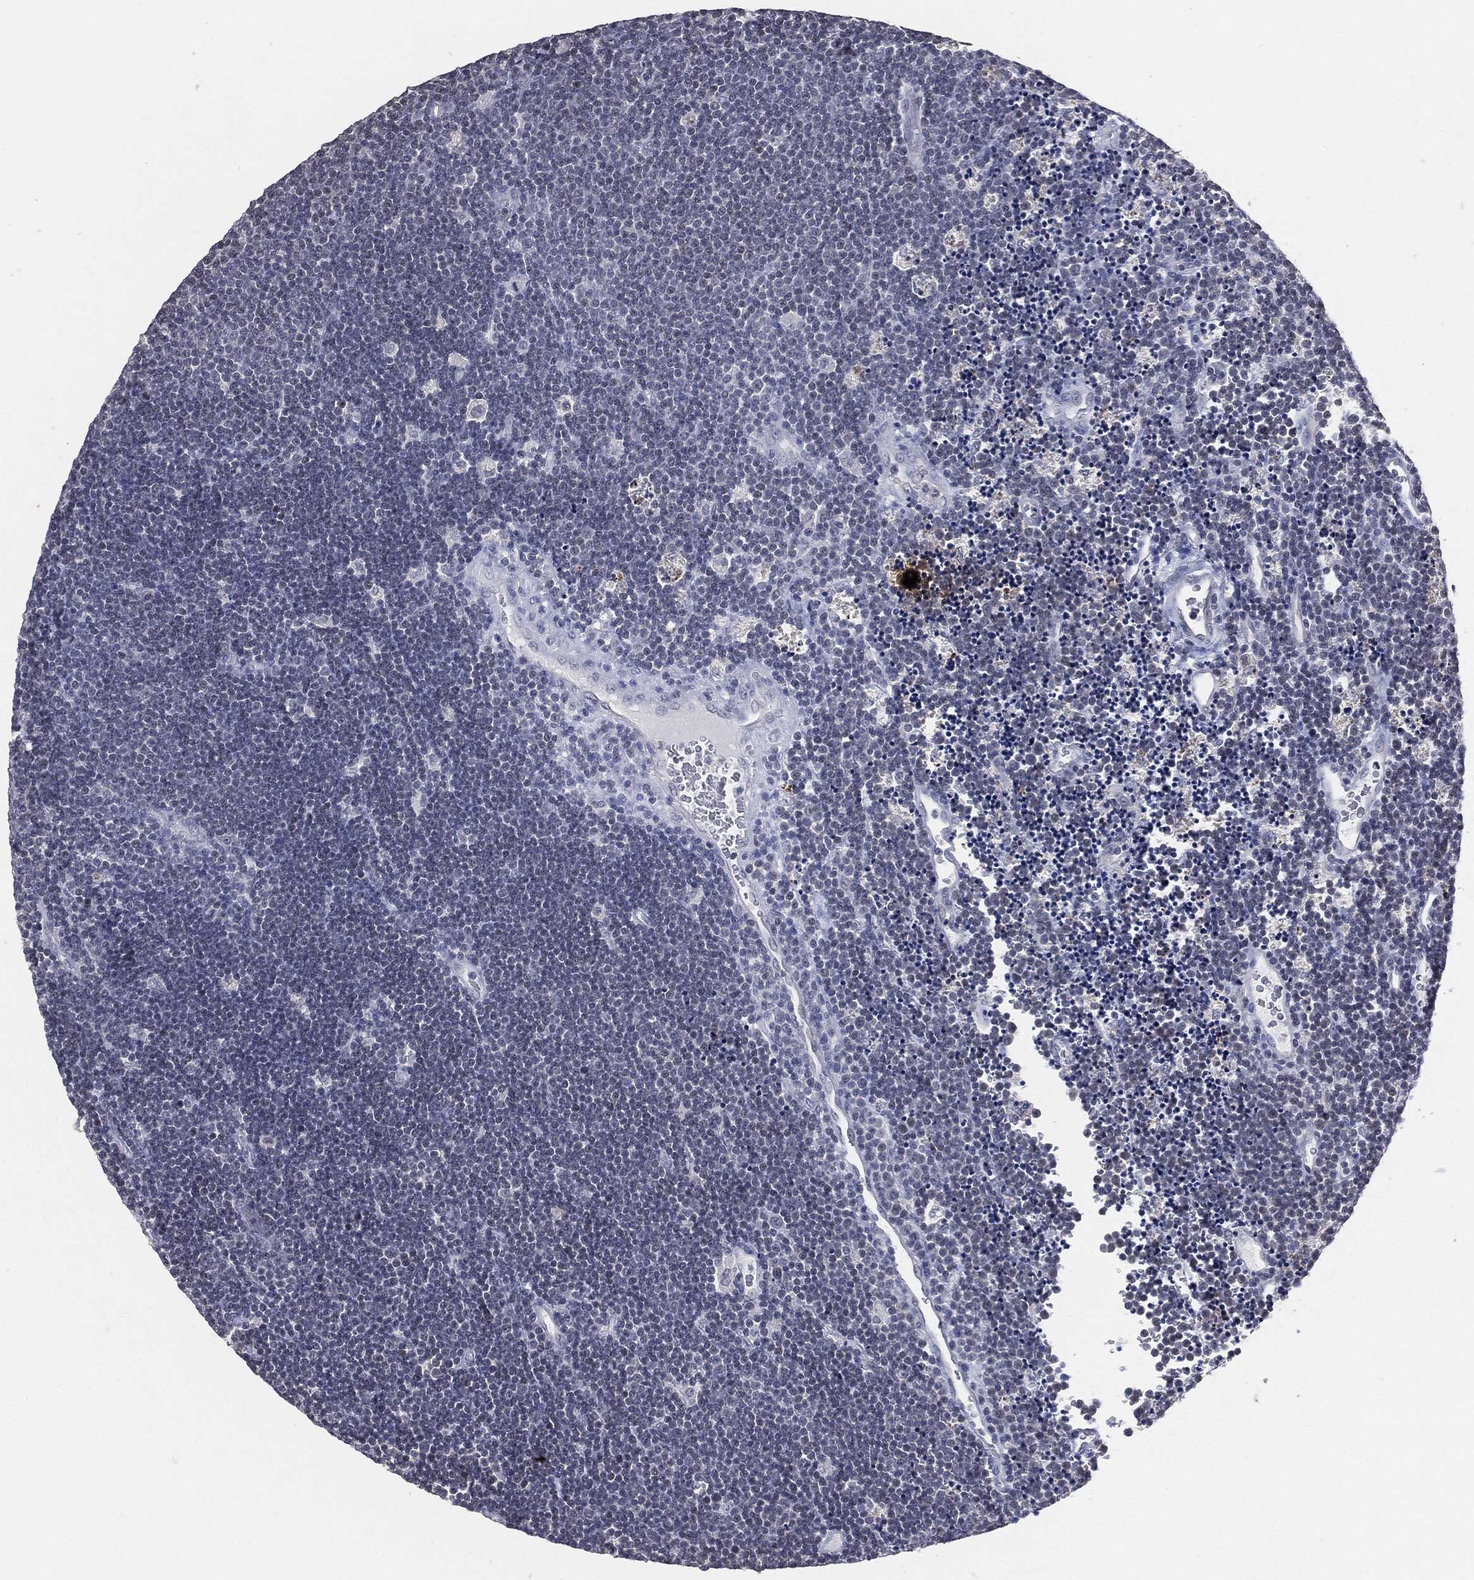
{"staining": {"intensity": "negative", "quantity": "none", "location": "none"}, "tissue": "lymphoma", "cell_type": "Tumor cells", "image_type": "cancer", "snomed": [{"axis": "morphology", "description": "Malignant lymphoma, non-Hodgkin's type, Low grade"}, {"axis": "topography", "description": "Brain"}], "caption": "Tumor cells are negative for brown protein staining in lymphoma.", "gene": "SLC2A2", "patient": {"sex": "female", "age": 66}}